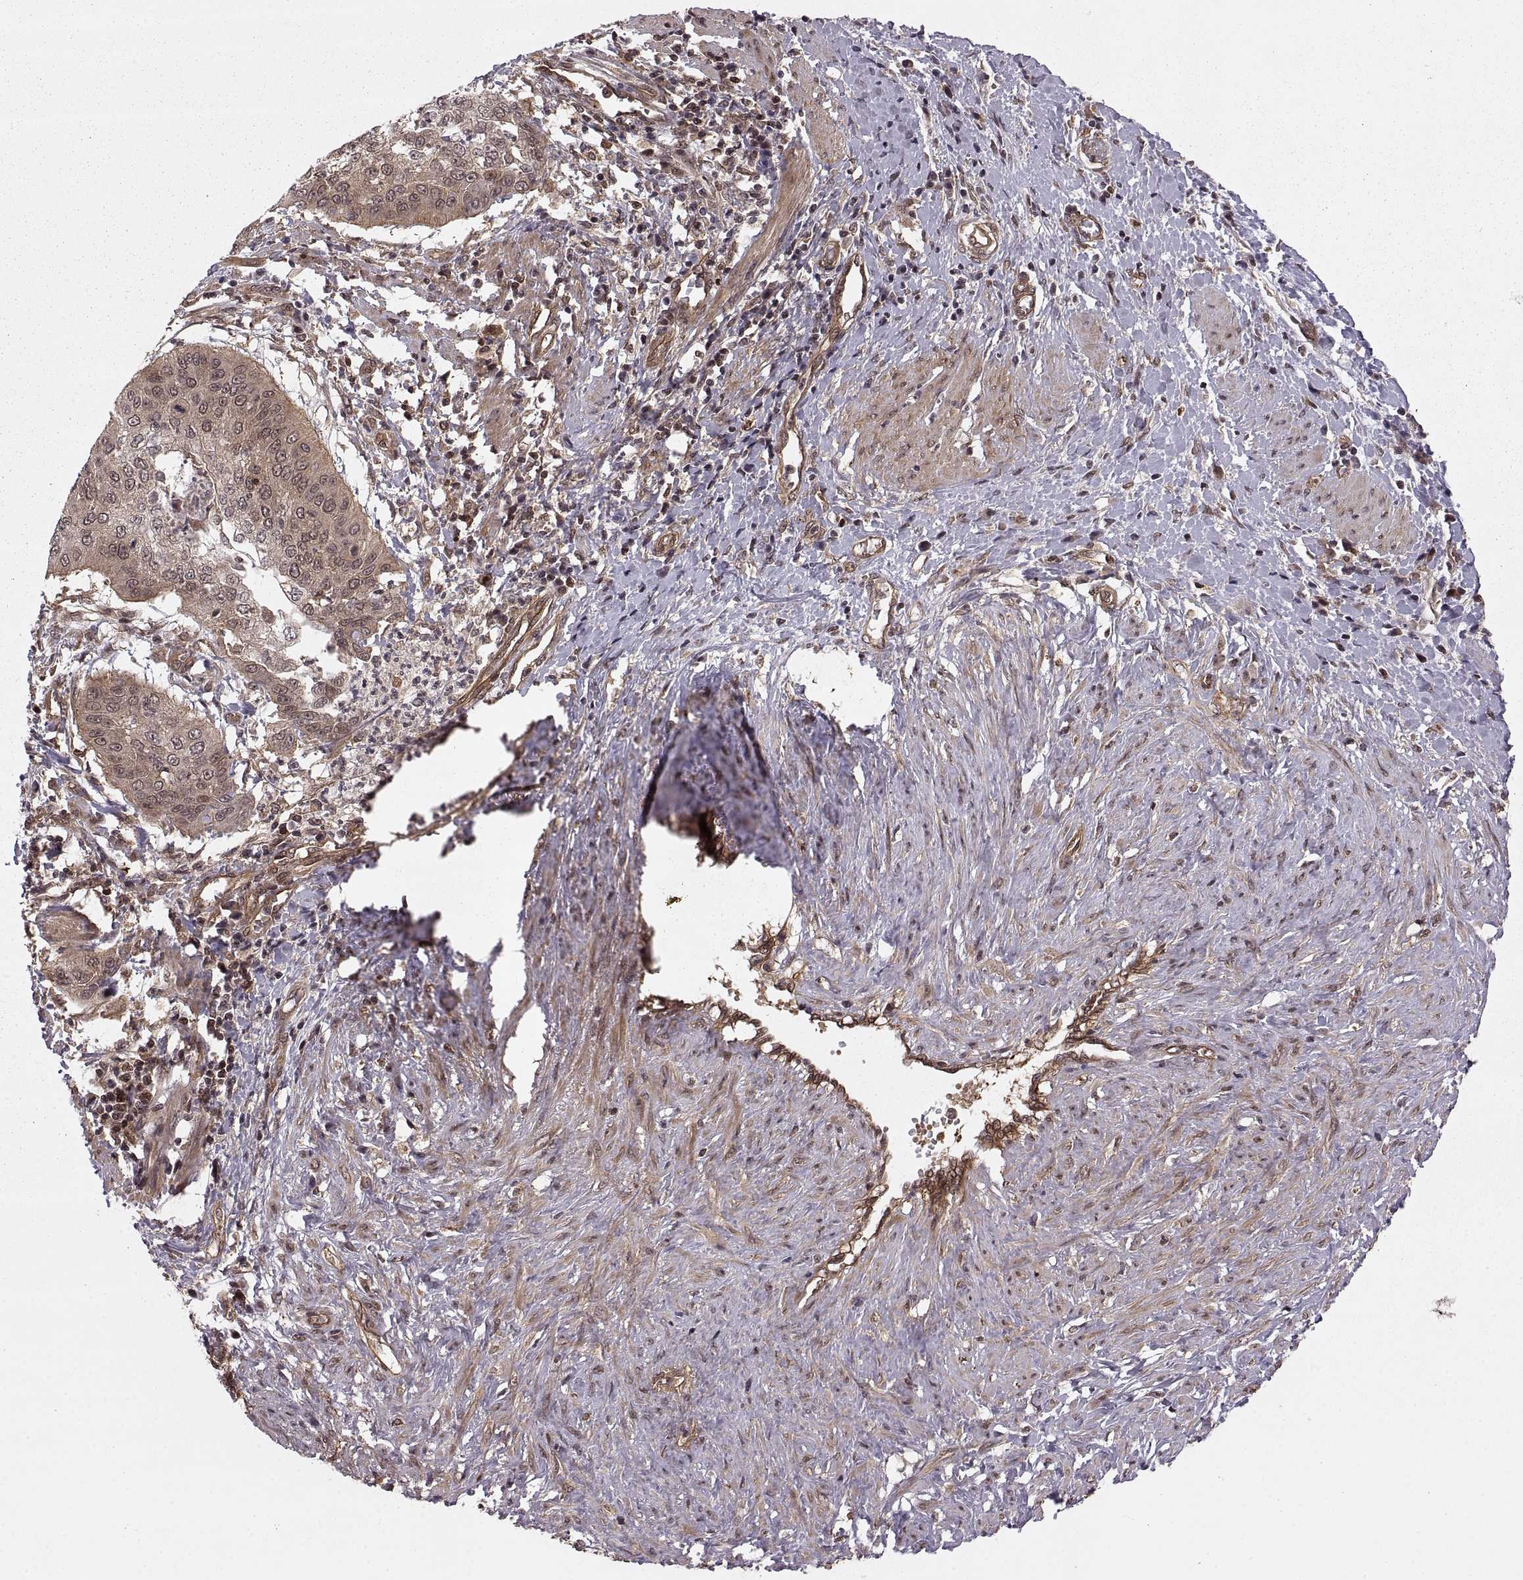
{"staining": {"intensity": "weak", "quantity": ">75%", "location": "cytoplasmic/membranous"}, "tissue": "cervical cancer", "cell_type": "Tumor cells", "image_type": "cancer", "snomed": [{"axis": "morphology", "description": "Squamous cell carcinoma, NOS"}, {"axis": "topography", "description": "Cervix"}], "caption": "Brown immunohistochemical staining in human squamous cell carcinoma (cervical) exhibits weak cytoplasmic/membranous positivity in approximately >75% of tumor cells. The staining was performed using DAB (3,3'-diaminobenzidine), with brown indicating positive protein expression. Nuclei are stained blue with hematoxylin.", "gene": "DEDD", "patient": {"sex": "female", "age": 39}}